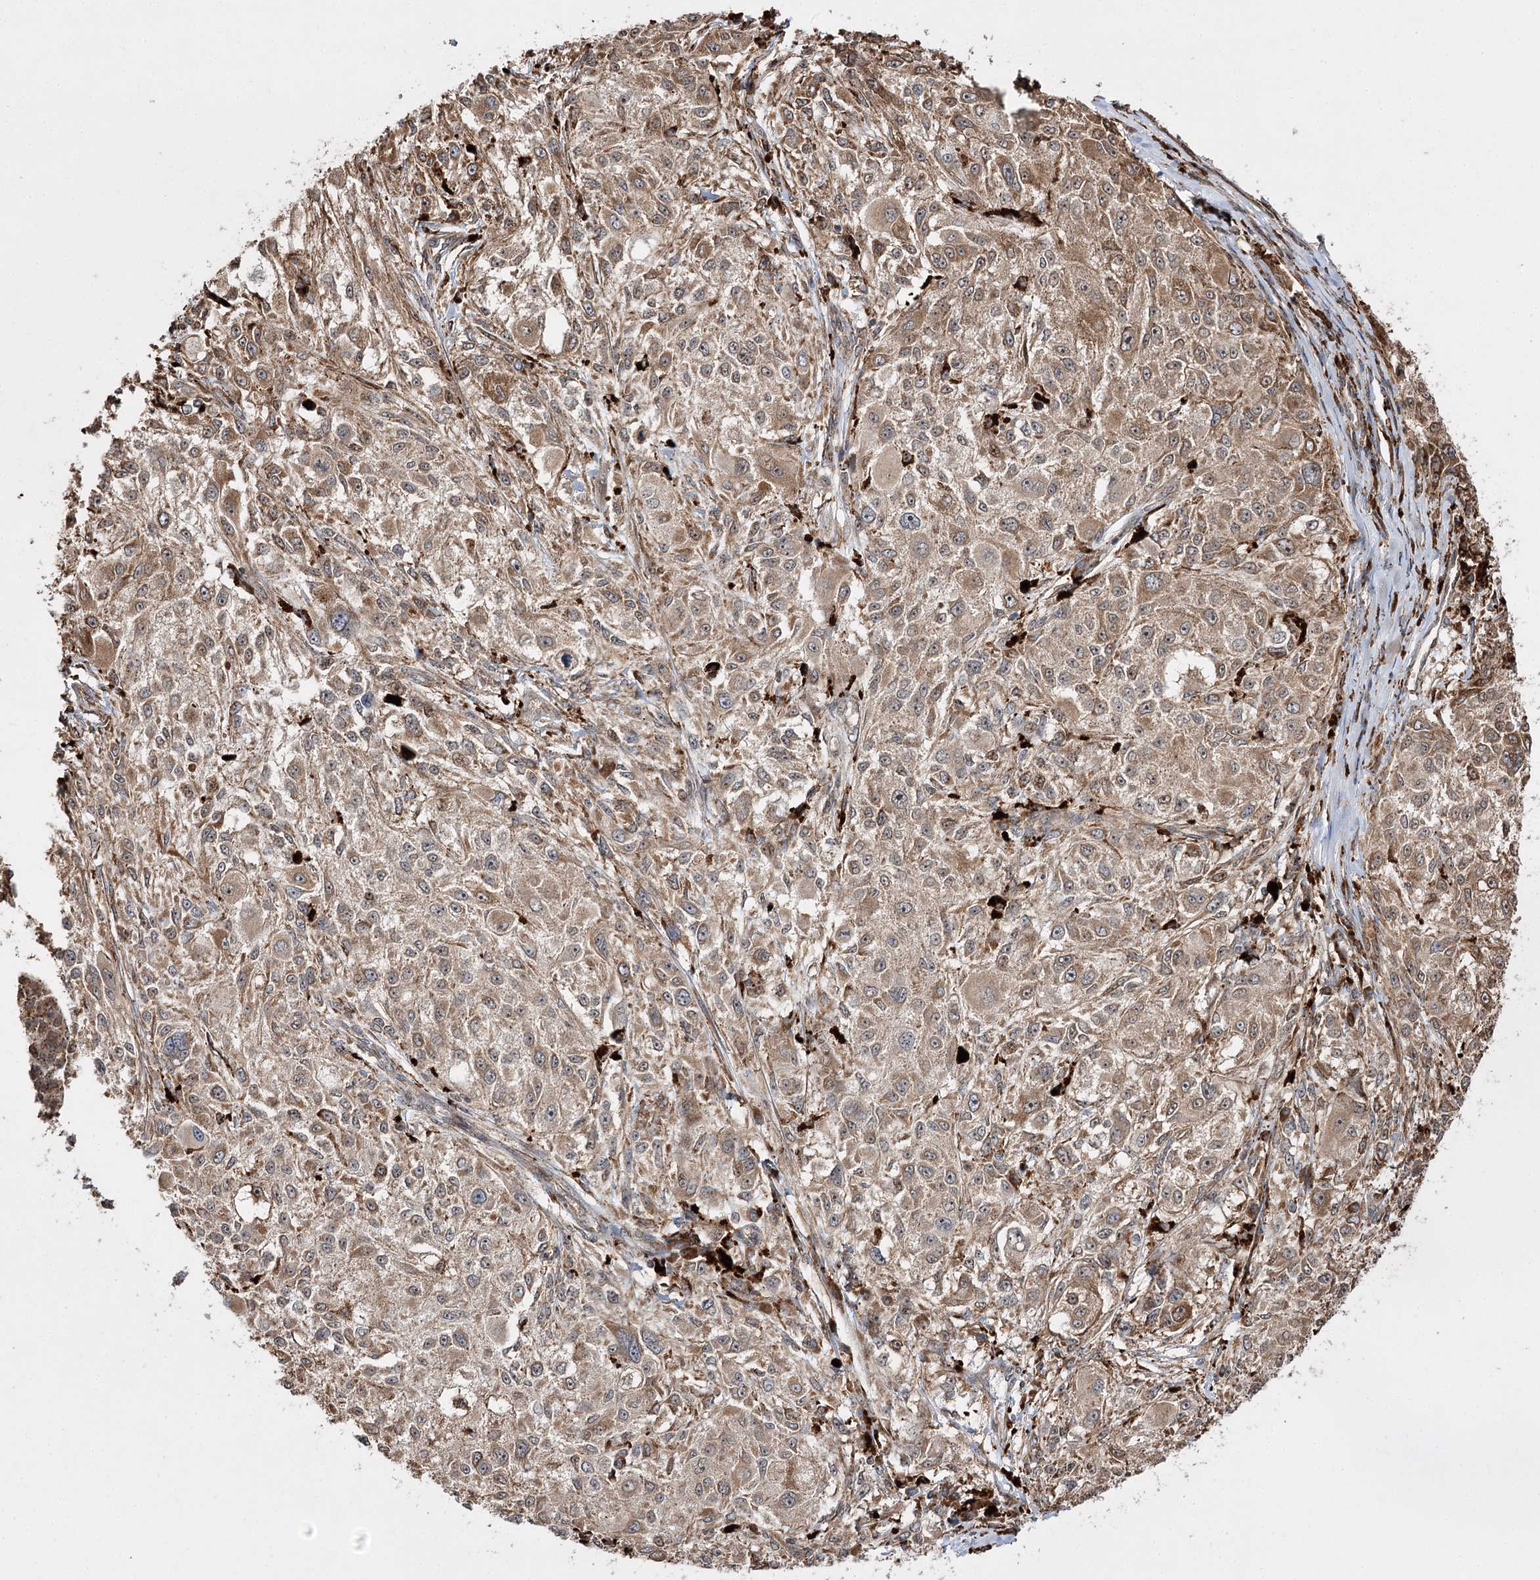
{"staining": {"intensity": "moderate", "quantity": ">75%", "location": "cytoplasmic/membranous"}, "tissue": "melanoma", "cell_type": "Tumor cells", "image_type": "cancer", "snomed": [{"axis": "morphology", "description": "Necrosis, NOS"}, {"axis": "morphology", "description": "Malignant melanoma, NOS"}, {"axis": "topography", "description": "Skin"}], "caption": "An immunohistochemistry photomicrograph of tumor tissue is shown. Protein staining in brown labels moderate cytoplasmic/membranous positivity in malignant melanoma within tumor cells.", "gene": "FANCL", "patient": {"sex": "female", "age": 87}}